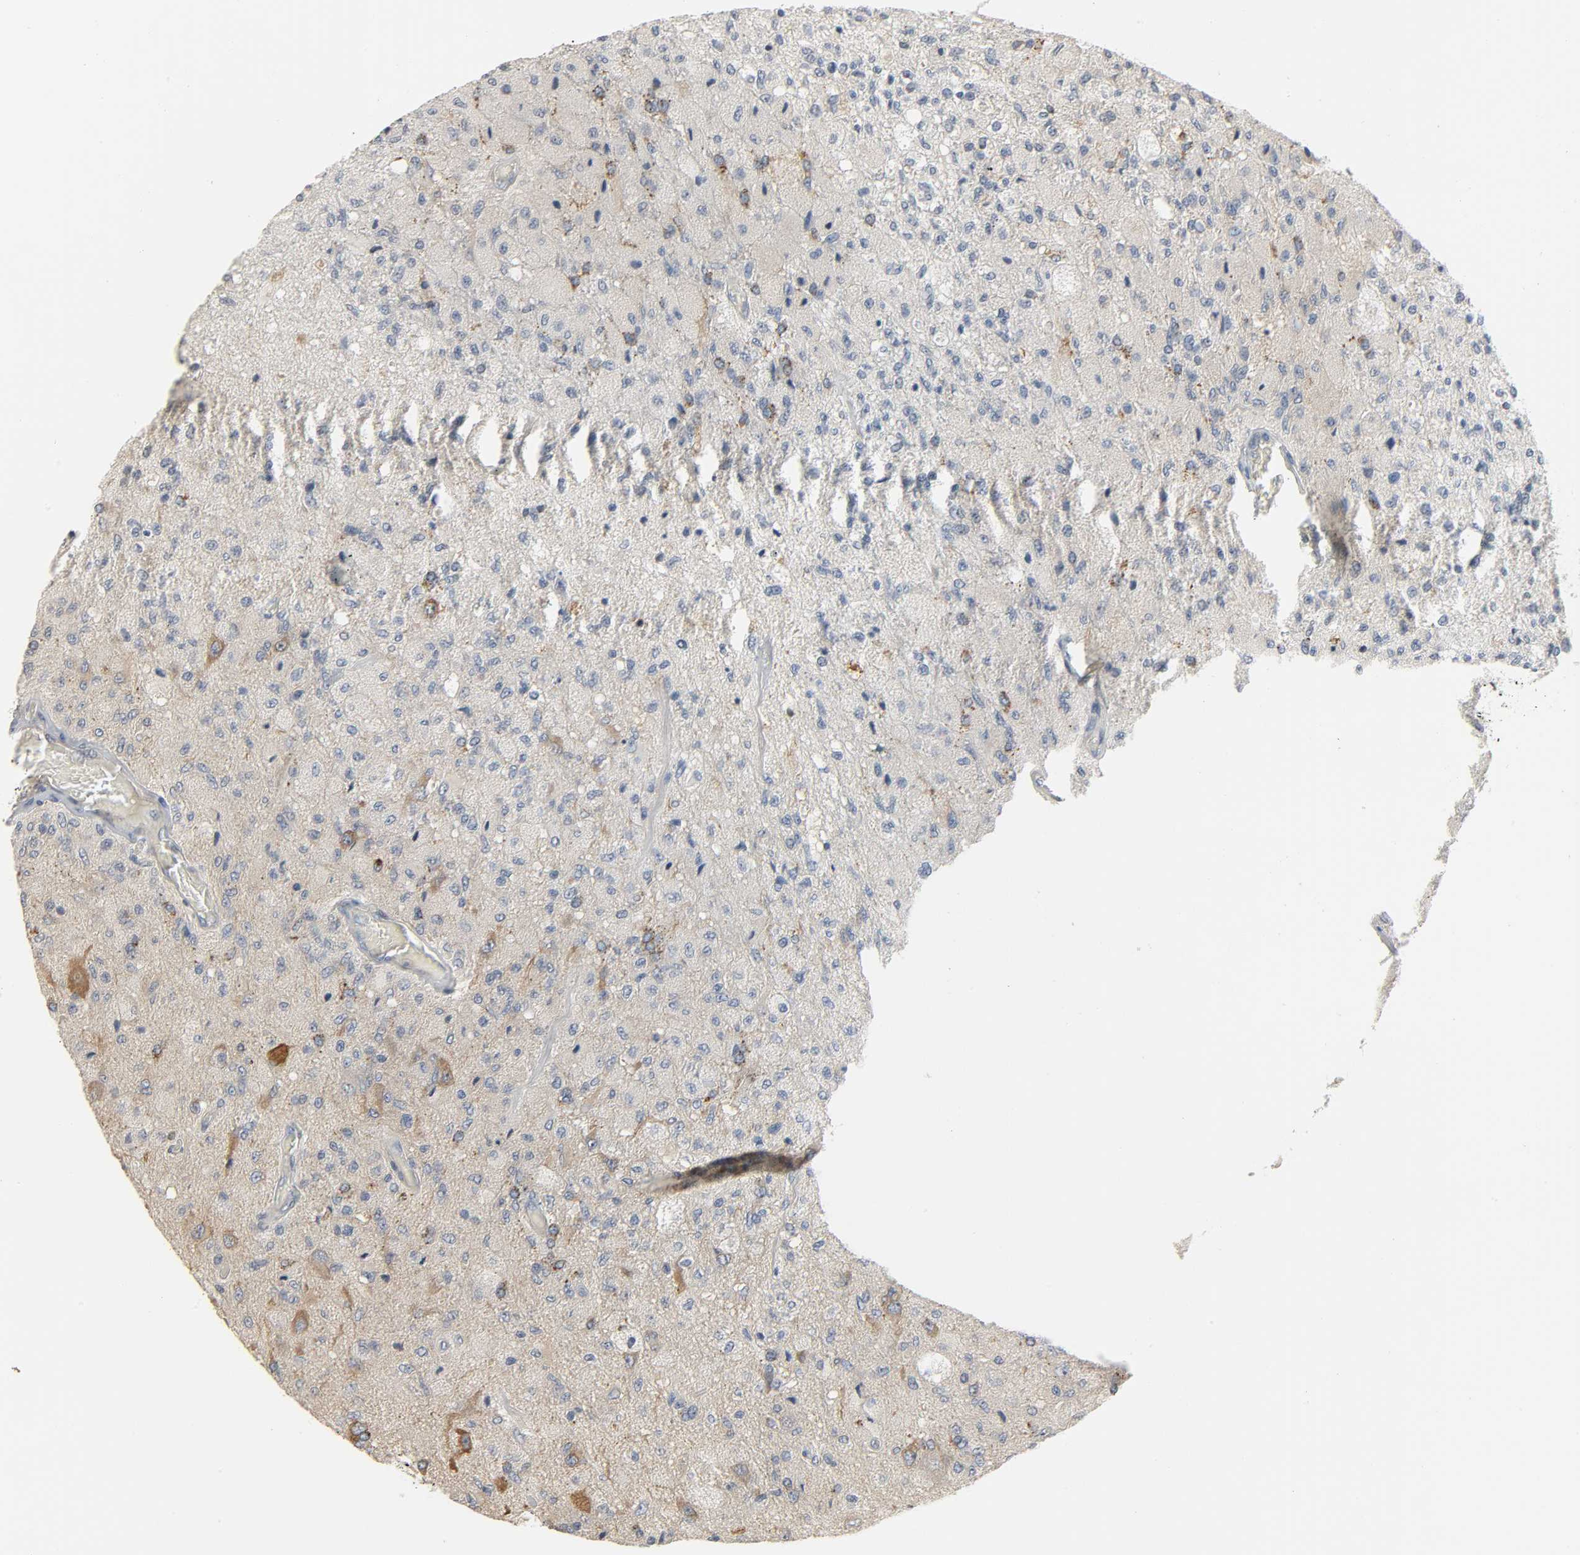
{"staining": {"intensity": "weak", "quantity": "<25%", "location": "cytoplasmic/membranous"}, "tissue": "glioma", "cell_type": "Tumor cells", "image_type": "cancer", "snomed": [{"axis": "morphology", "description": "Normal tissue, NOS"}, {"axis": "morphology", "description": "Glioma, malignant, High grade"}, {"axis": "topography", "description": "Cerebral cortex"}], "caption": "An image of human glioma is negative for staining in tumor cells.", "gene": "CD4", "patient": {"sex": "male", "age": 77}}